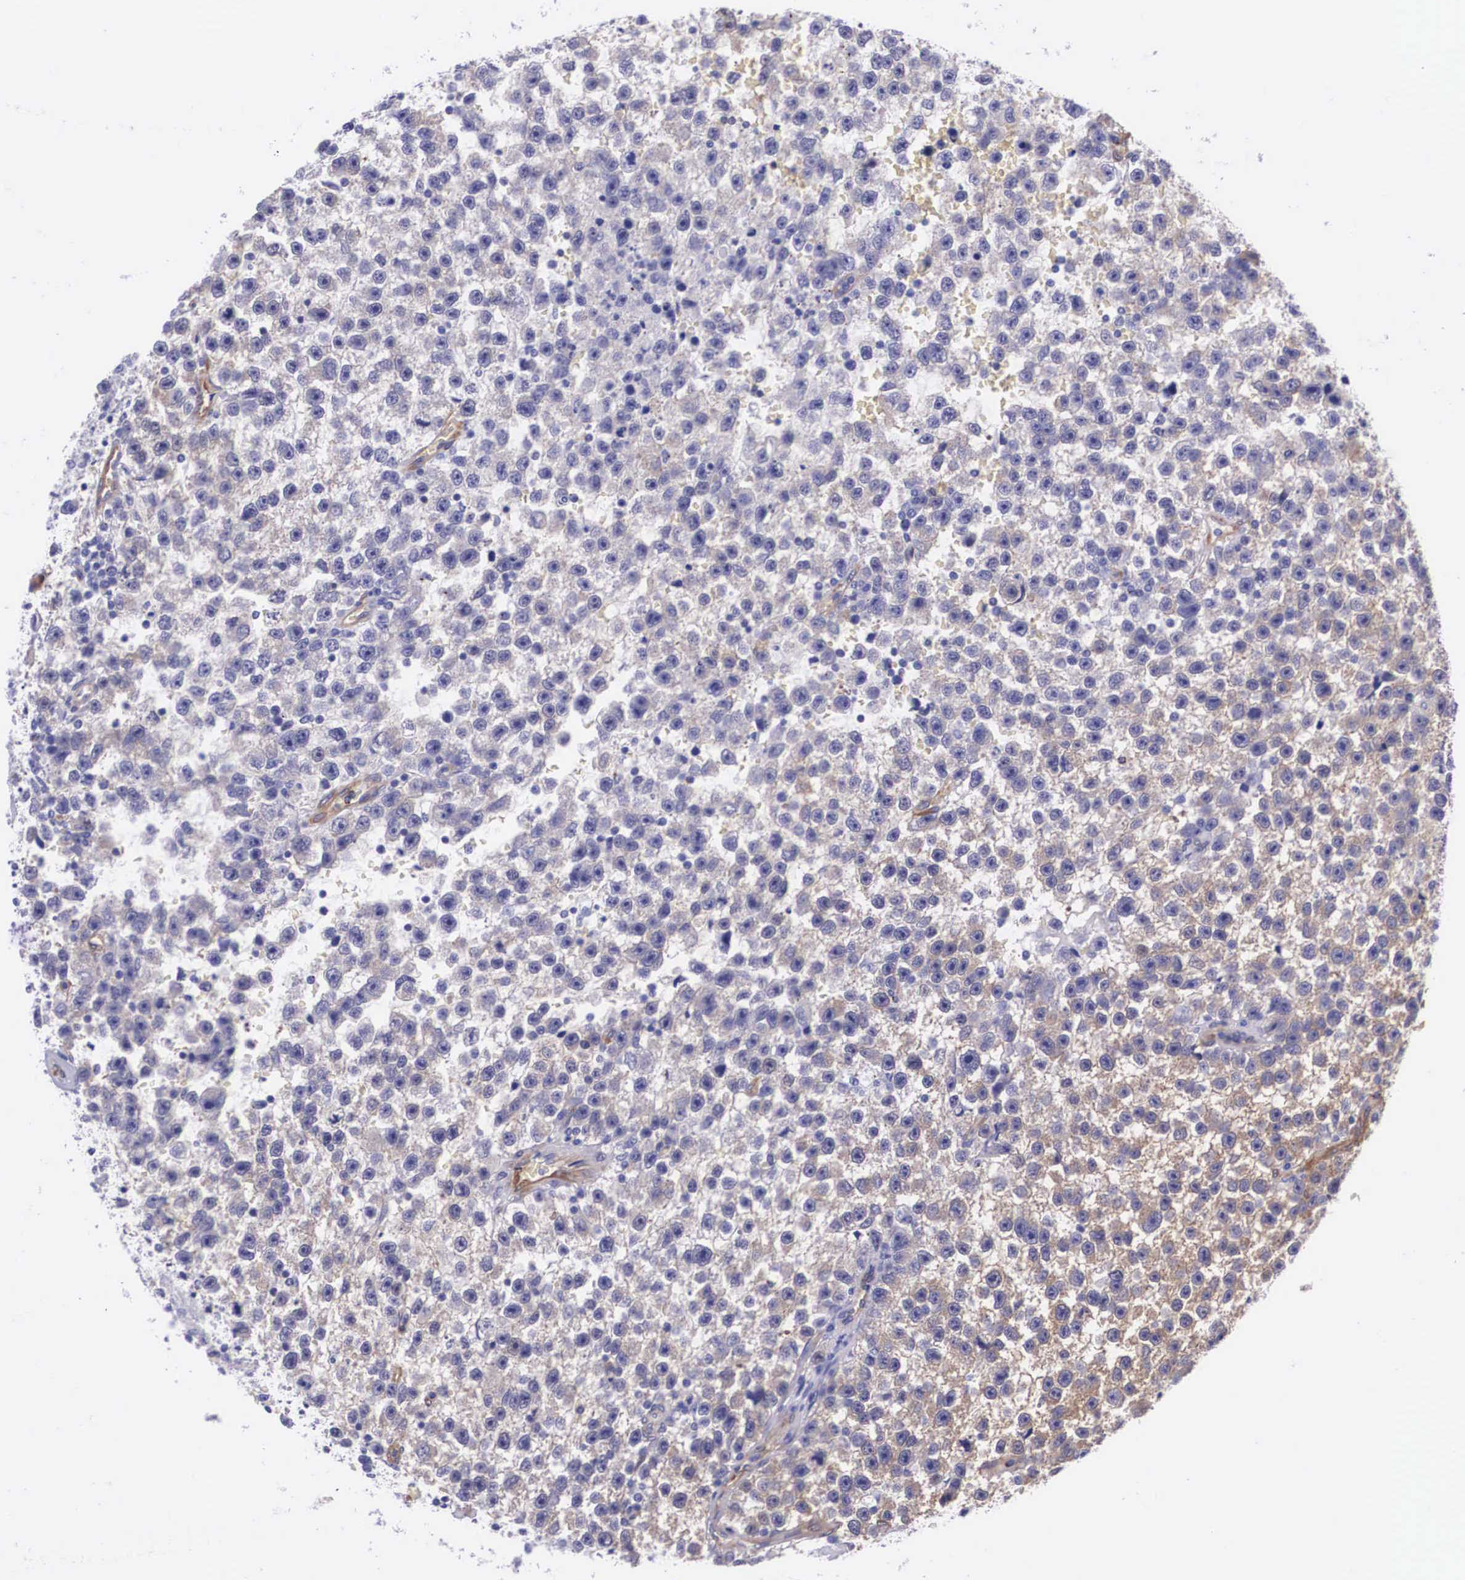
{"staining": {"intensity": "moderate", "quantity": "25%-75%", "location": "cytoplasmic/membranous"}, "tissue": "testis cancer", "cell_type": "Tumor cells", "image_type": "cancer", "snomed": [{"axis": "morphology", "description": "Seminoma, NOS"}, {"axis": "topography", "description": "Testis"}], "caption": "A micrograph of testis cancer (seminoma) stained for a protein demonstrates moderate cytoplasmic/membranous brown staining in tumor cells.", "gene": "BCAR1", "patient": {"sex": "male", "age": 33}}